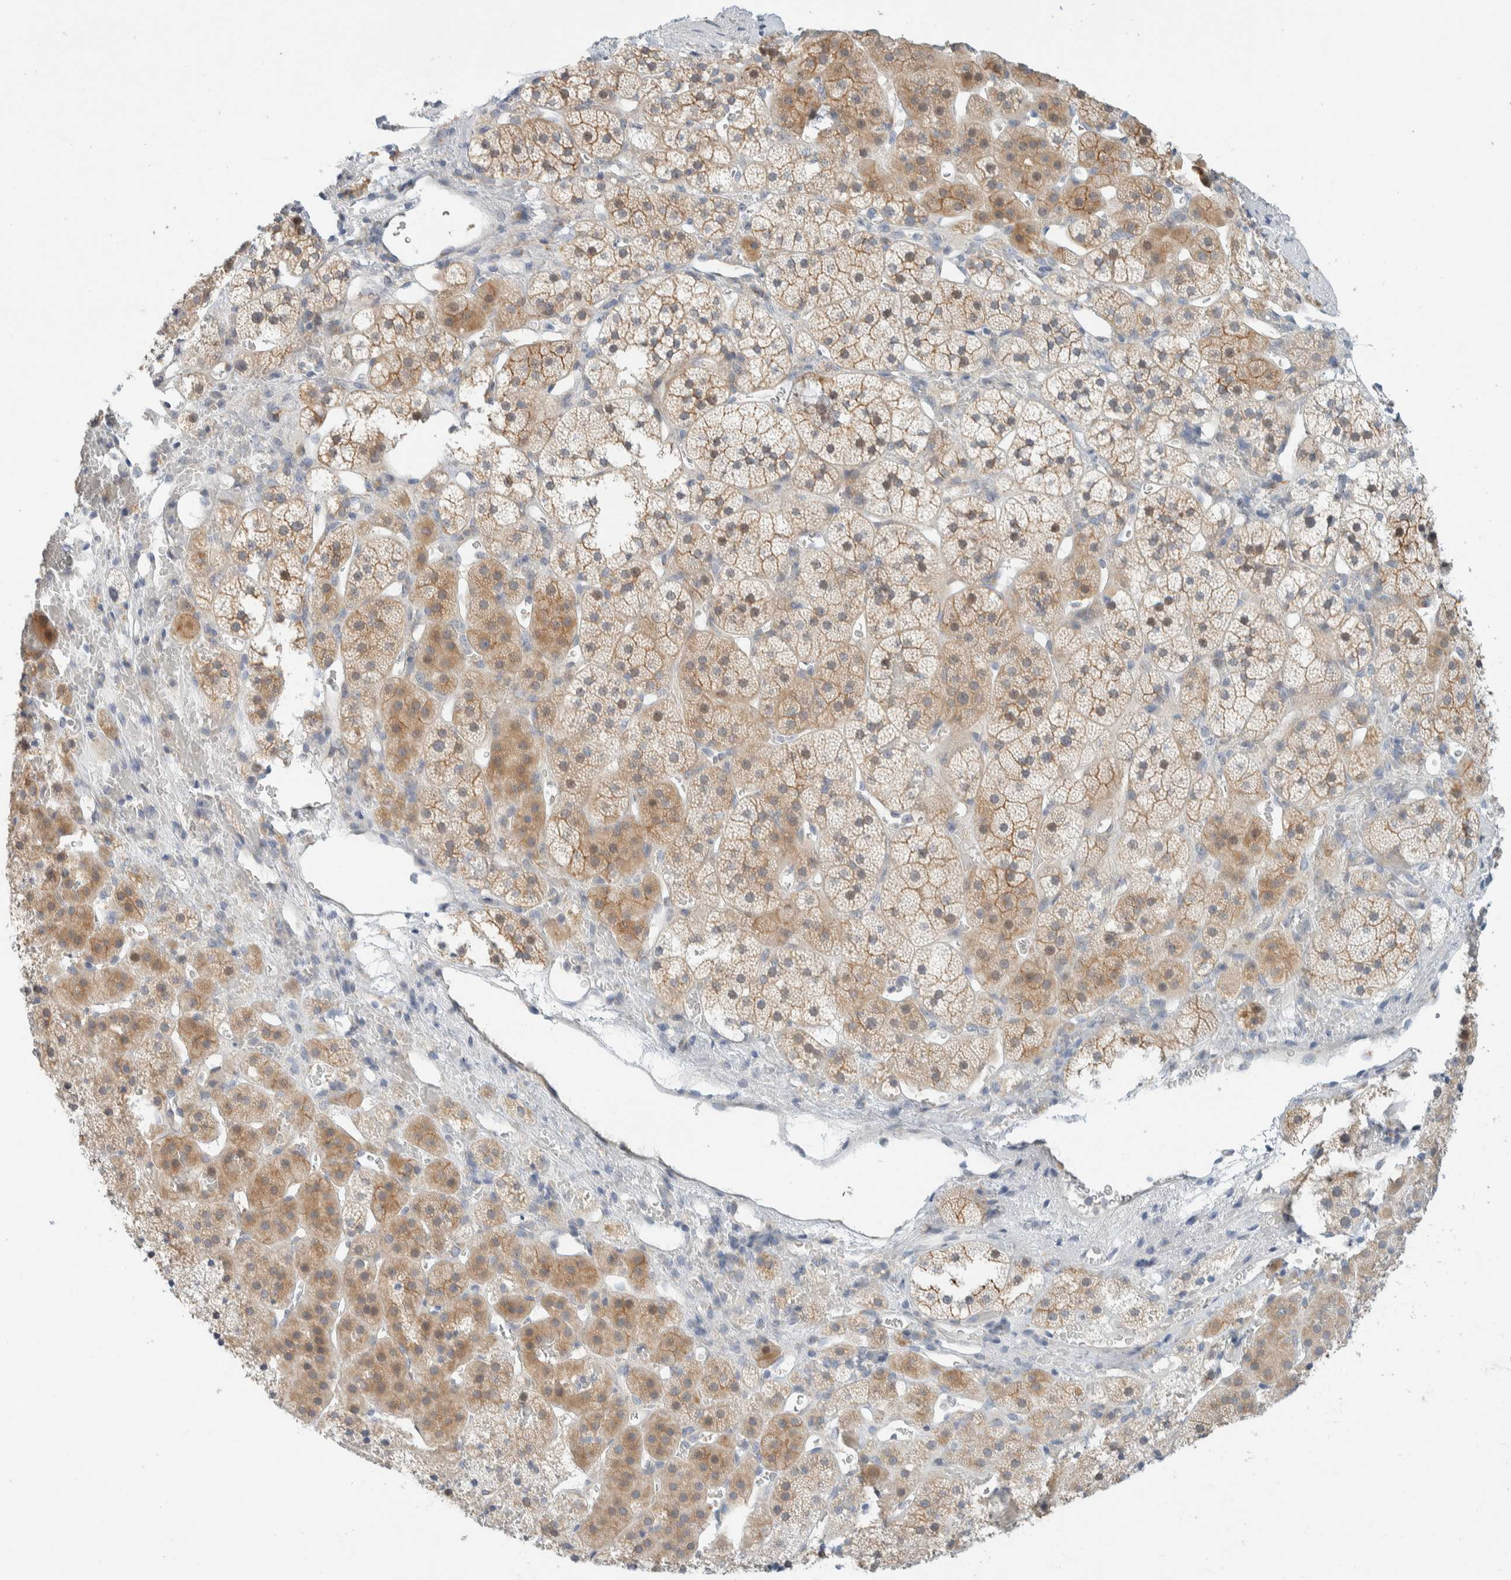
{"staining": {"intensity": "moderate", "quantity": ">75%", "location": "cytoplasmic/membranous"}, "tissue": "adrenal gland", "cell_type": "Glandular cells", "image_type": "normal", "snomed": [{"axis": "morphology", "description": "Normal tissue, NOS"}, {"axis": "topography", "description": "Adrenal gland"}], "caption": "Glandular cells reveal medium levels of moderate cytoplasmic/membranous staining in about >75% of cells in normal adrenal gland.", "gene": "TMEM184B", "patient": {"sex": "female", "age": 44}}